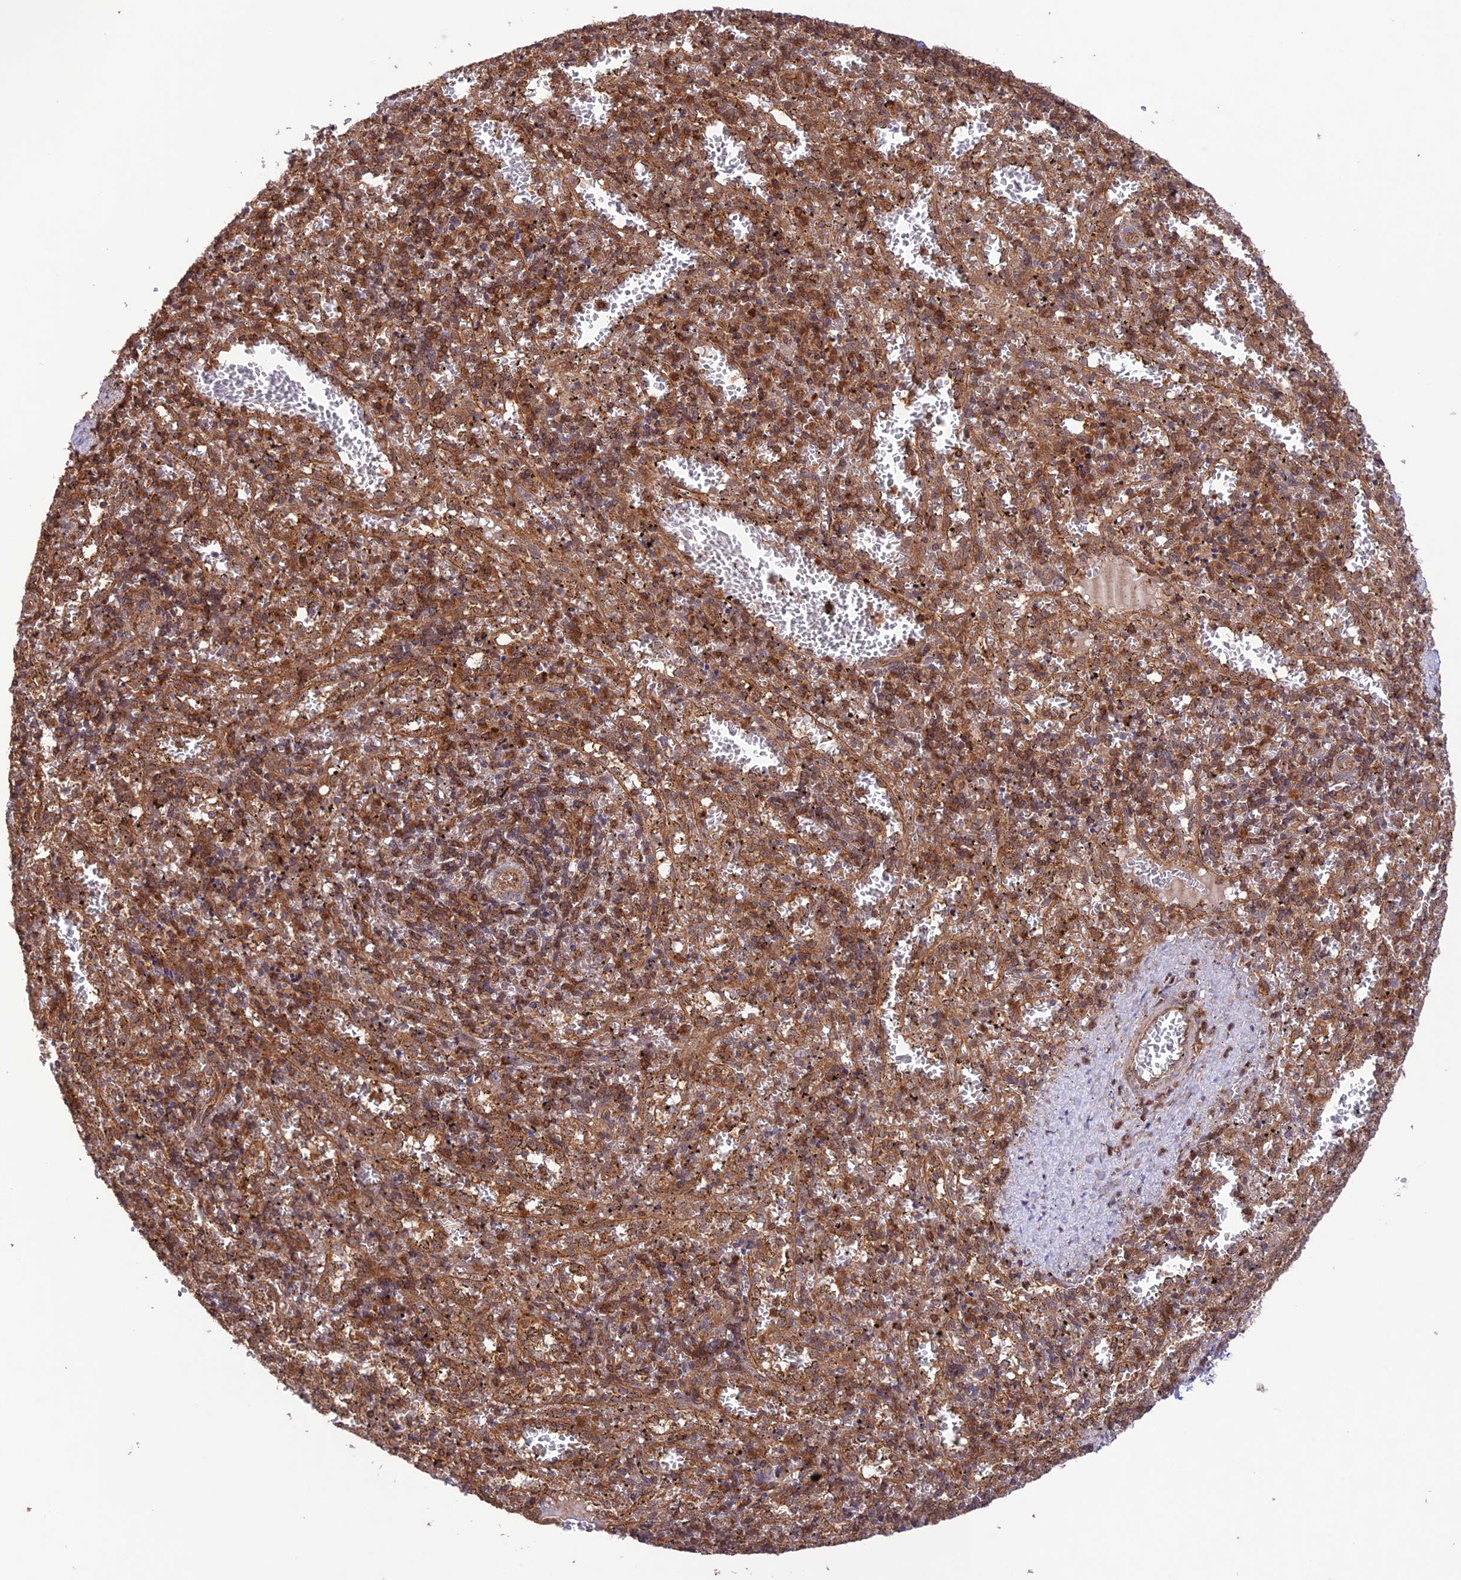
{"staining": {"intensity": "moderate", "quantity": ">75%", "location": "cytoplasmic/membranous,nuclear"}, "tissue": "spleen", "cell_type": "Cells in red pulp", "image_type": "normal", "snomed": [{"axis": "morphology", "description": "Normal tissue, NOS"}, {"axis": "topography", "description": "Spleen"}], "caption": "This micrograph demonstrates unremarkable spleen stained with IHC to label a protein in brown. The cytoplasmic/membranous,nuclear of cells in red pulp show moderate positivity for the protein. Nuclei are counter-stained blue.", "gene": "FCHSD1", "patient": {"sex": "male", "age": 11}}